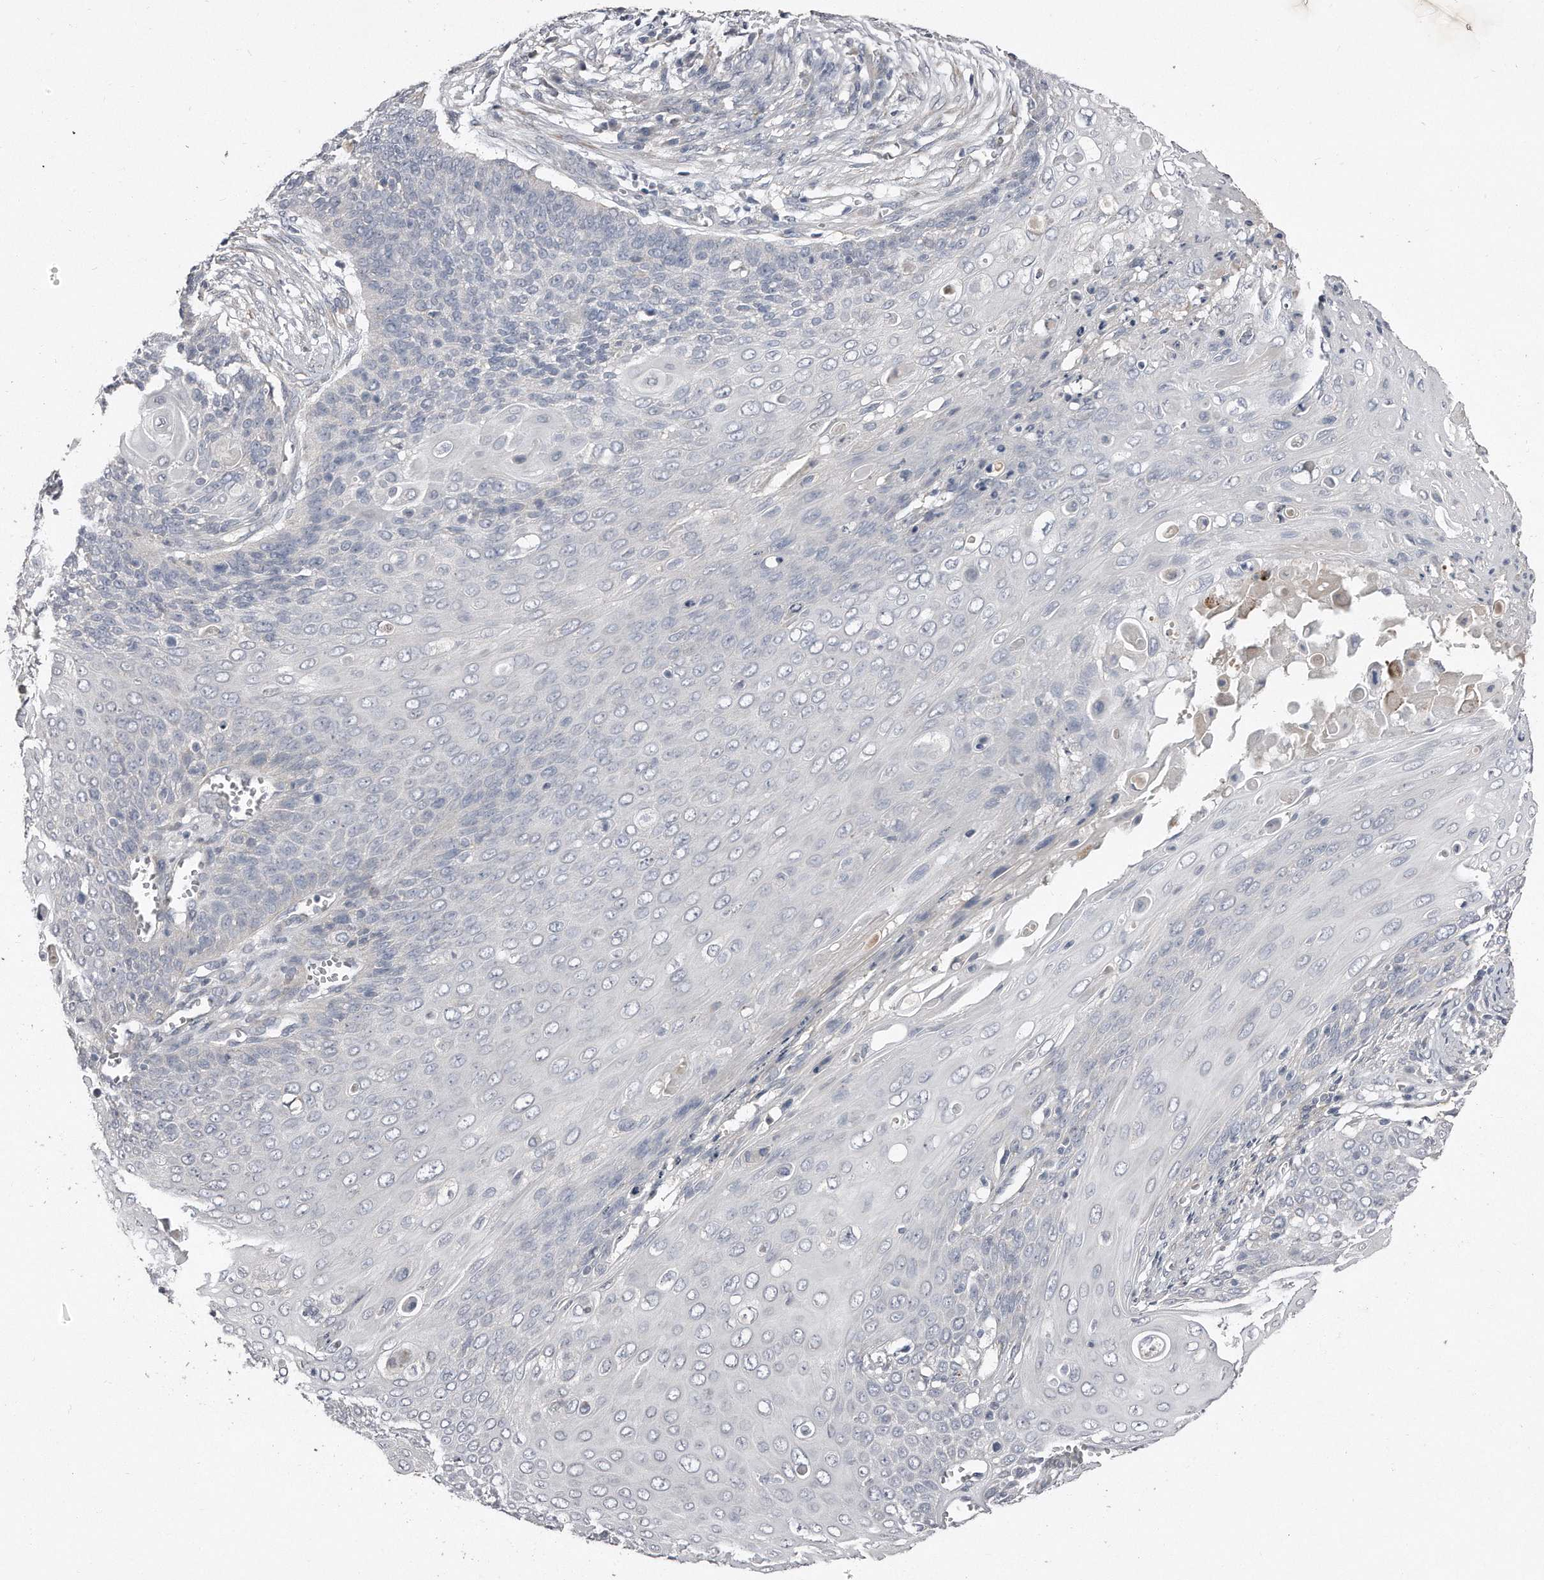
{"staining": {"intensity": "negative", "quantity": "none", "location": "none"}, "tissue": "cervical cancer", "cell_type": "Tumor cells", "image_type": "cancer", "snomed": [{"axis": "morphology", "description": "Squamous cell carcinoma, NOS"}, {"axis": "topography", "description": "Cervix"}], "caption": "Immunohistochemical staining of human cervical squamous cell carcinoma demonstrates no significant expression in tumor cells.", "gene": "LMOD1", "patient": {"sex": "female", "age": 39}}